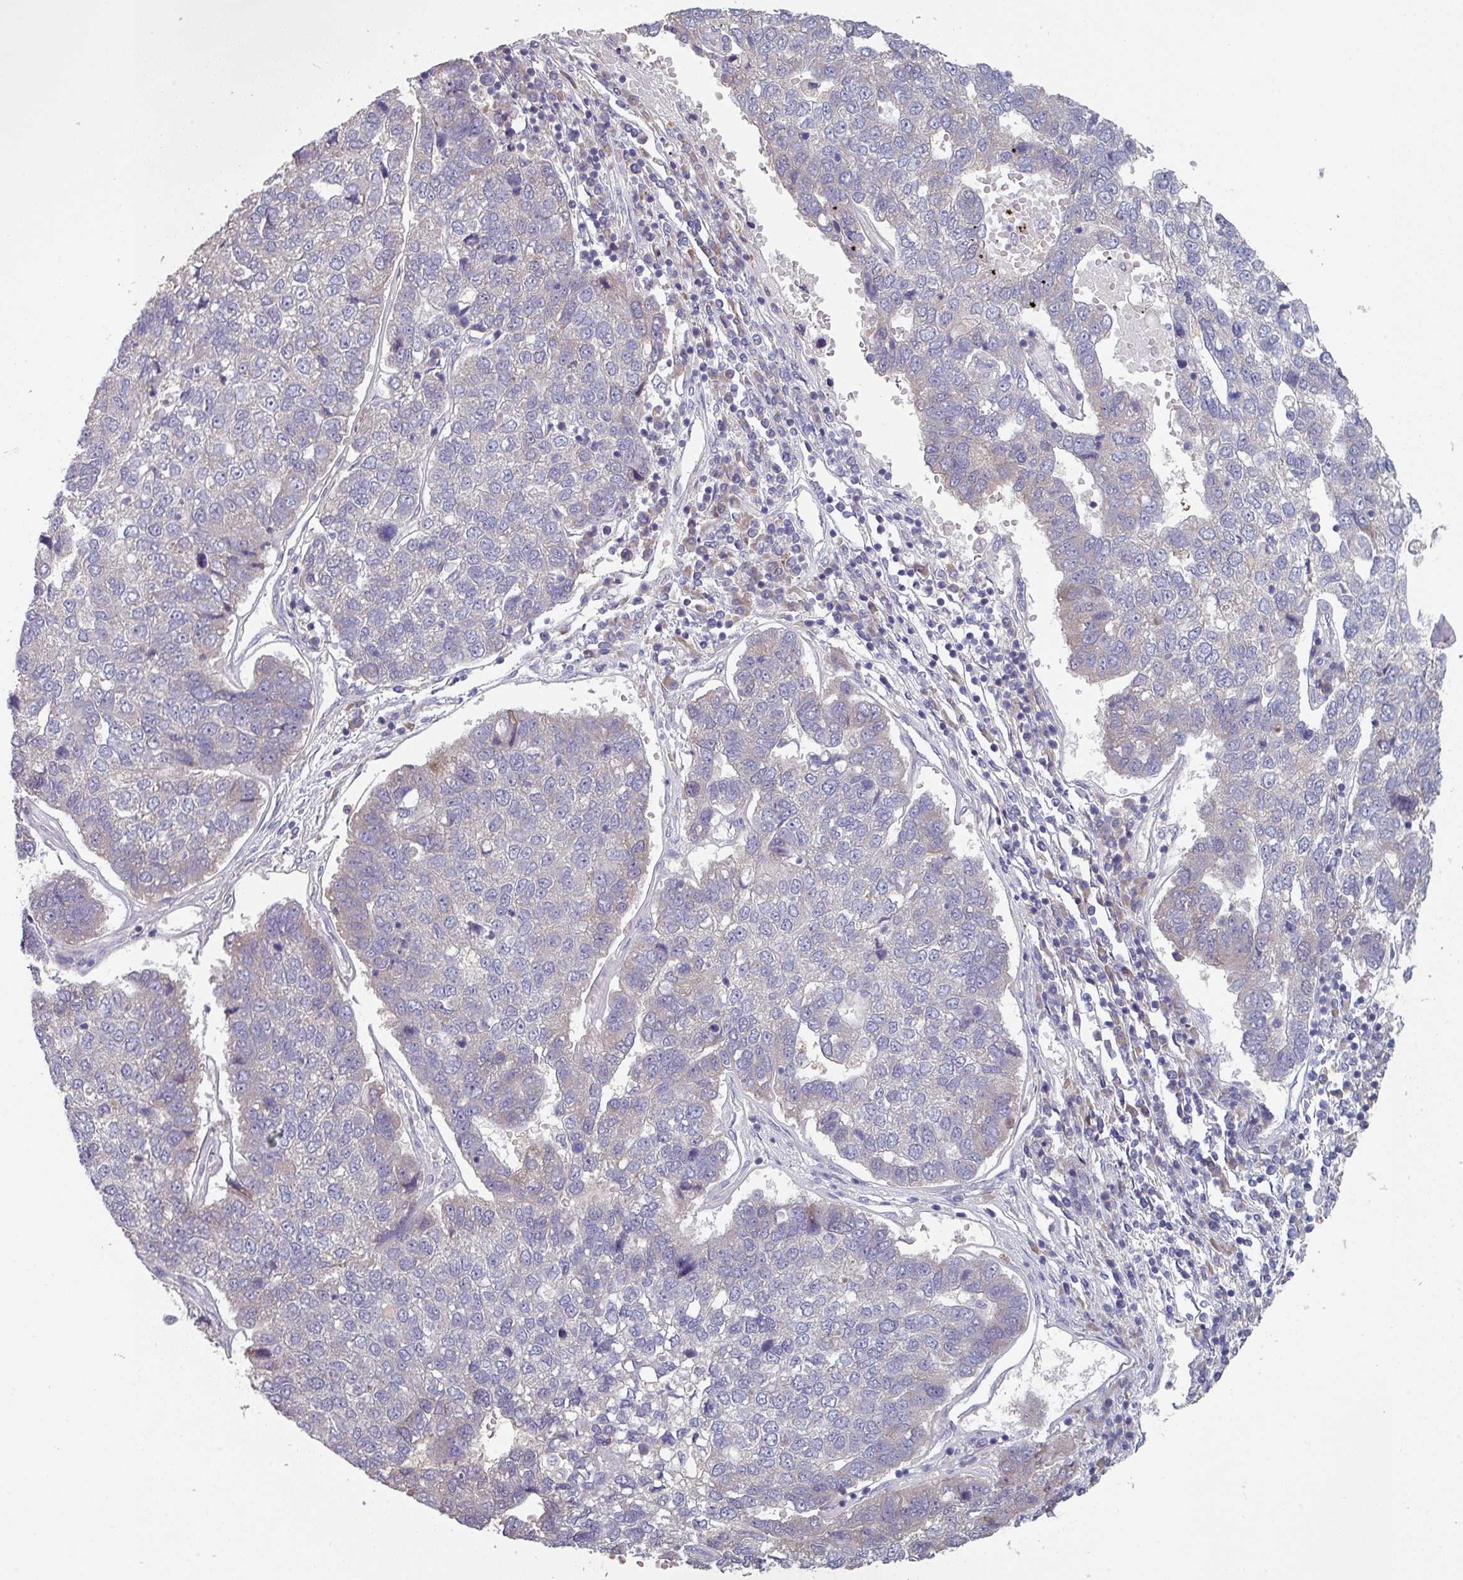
{"staining": {"intensity": "negative", "quantity": "none", "location": "none"}, "tissue": "pancreatic cancer", "cell_type": "Tumor cells", "image_type": "cancer", "snomed": [{"axis": "morphology", "description": "Adenocarcinoma, NOS"}, {"axis": "topography", "description": "Pancreas"}], "caption": "There is no significant staining in tumor cells of pancreatic cancer. Brightfield microscopy of immunohistochemistry stained with DAB (3,3'-diaminobenzidine) (brown) and hematoxylin (blue), captured at high magnification.", "gene": "PRAMEF8", "patient": {"sex": "female", "age": 61}}